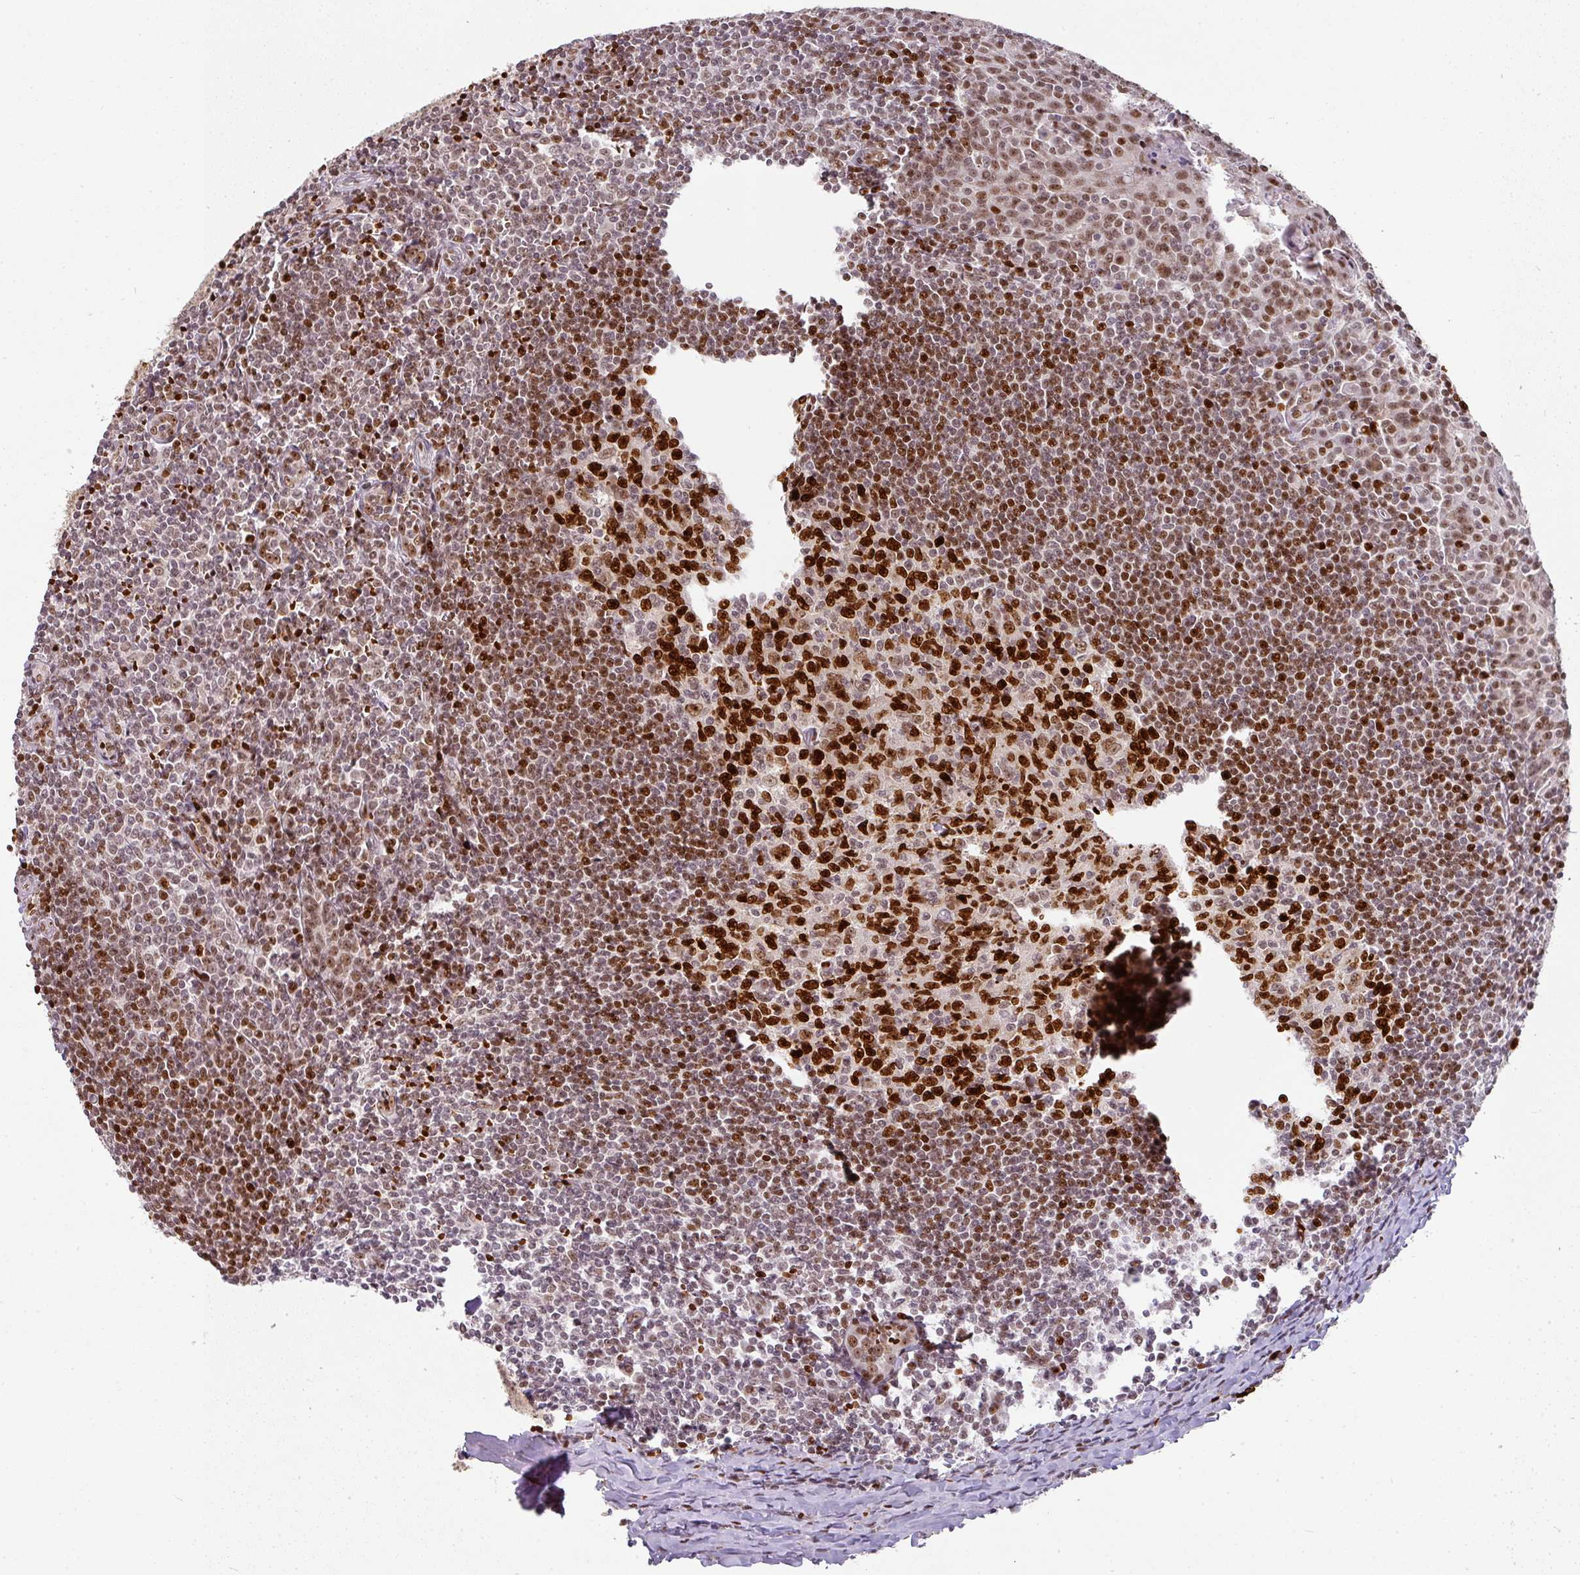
{"staining": {"intensity": "strong", "quantity": ">75%", "location": "nuclear"}, "tissue": "tonsil", "cell_type": "Germinal center cells", "image_type": "normal", "snomed": [{"axis": "morphology", "description": "Normal tissue, NOS"}, {"axis": "topography", "description": "Tonsil"}], "caption": "Protein expression analysis of benign tonsil shows strong nuclear positivity in approximately >75% of germinal center cells. The protein of interest is stained brown, and the nuclei are stained in blue (DAB (3,3'-diaminobenzidine) IHC with brightfield microscopy, high magnification).", "gene": "NEIL1", "patient": {"sex": "male", "age": 27}}